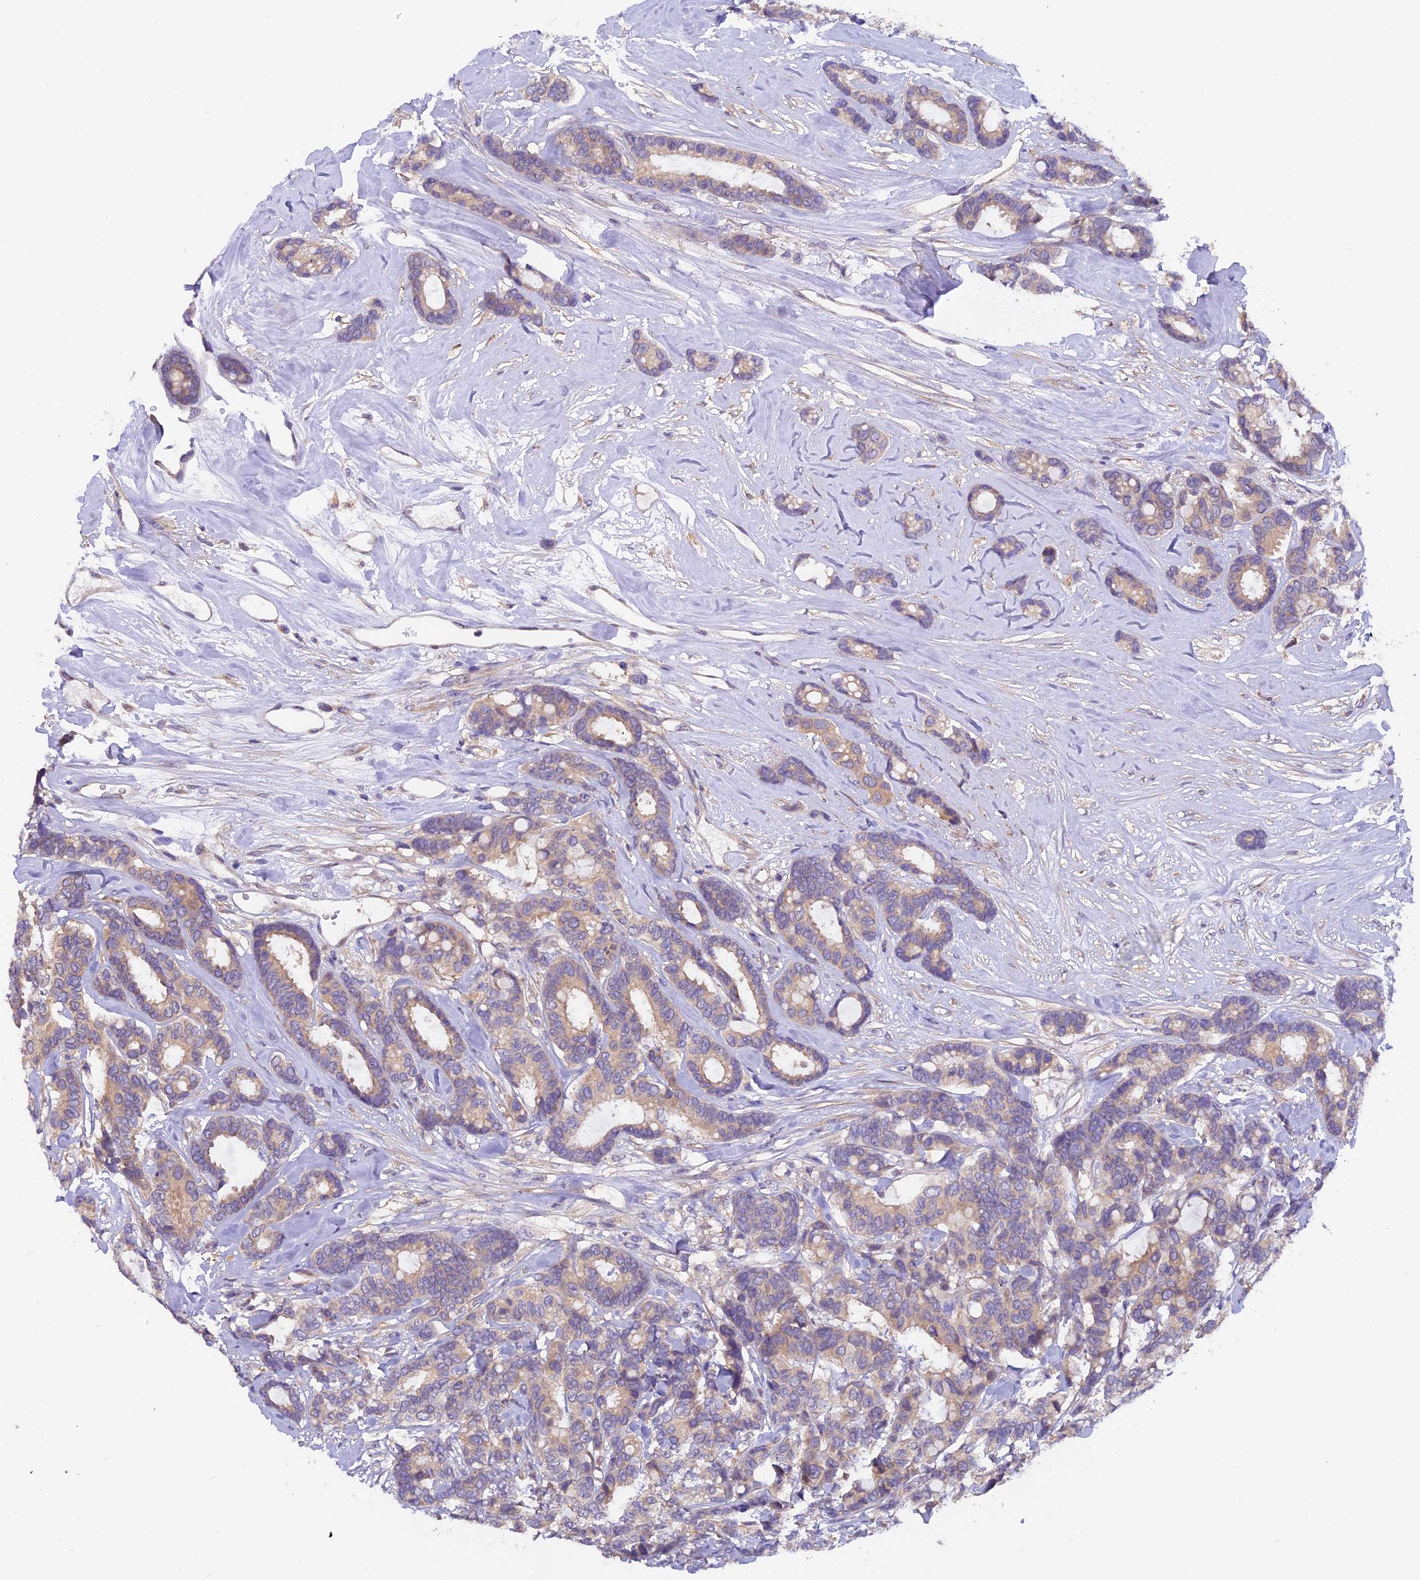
{"staining": {"intensity": "weak", "quantity": ">75%", "location": "cytoplasmic/membranous"}, "tissue": "breast cancer", "cell_type": "Tumor cells", "image_type": "cancer", "snomed": [{"axis": "morphology", "description": "Duct carcinoma"}, {"axis": "topography", "description": "Breast"}], "caption": "Immunohistochemical staining of breast cancer (intraductal carcinoma) shows low levels of weak cytoplasmic/membranous positivity in about >75% of tumor cells. (brown staining indicates protein expression, while blue staining denotes nuclei).", "gene": "CCDC9B", "patient": {"sex": "female", "age": 87}}